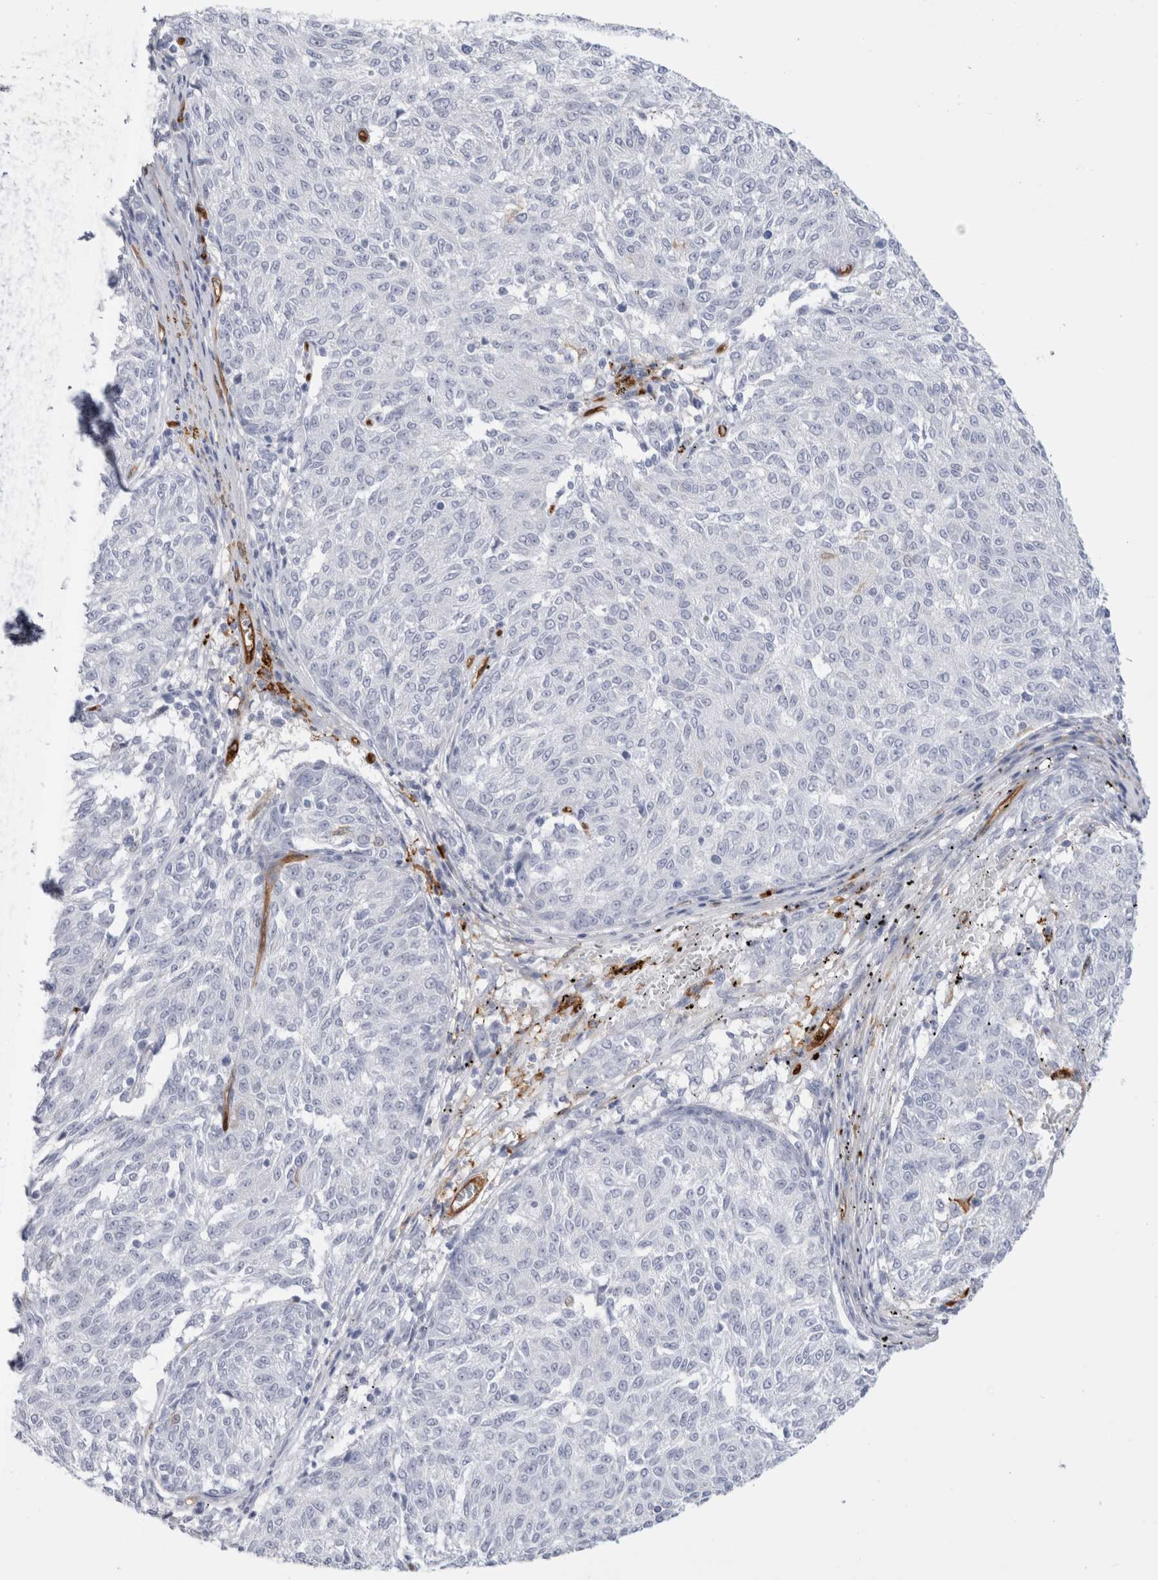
{"staining": {"intensity": "negative", "quantity": "none", "location": "none"}, "tissue": "melanoma", "cell_type": "Tumor cells", "image_type": "cancer", "snomed": [{"axis": "morphology", "description": "Malignant melanoma, NOS"}, {"axis": "topography", "description": "Skin"}], "caption": "There is no significant expression in tumor cells of melanoma.", "gene": "NAPEPLD", "patient": {"sex": "female", "age": 72}}